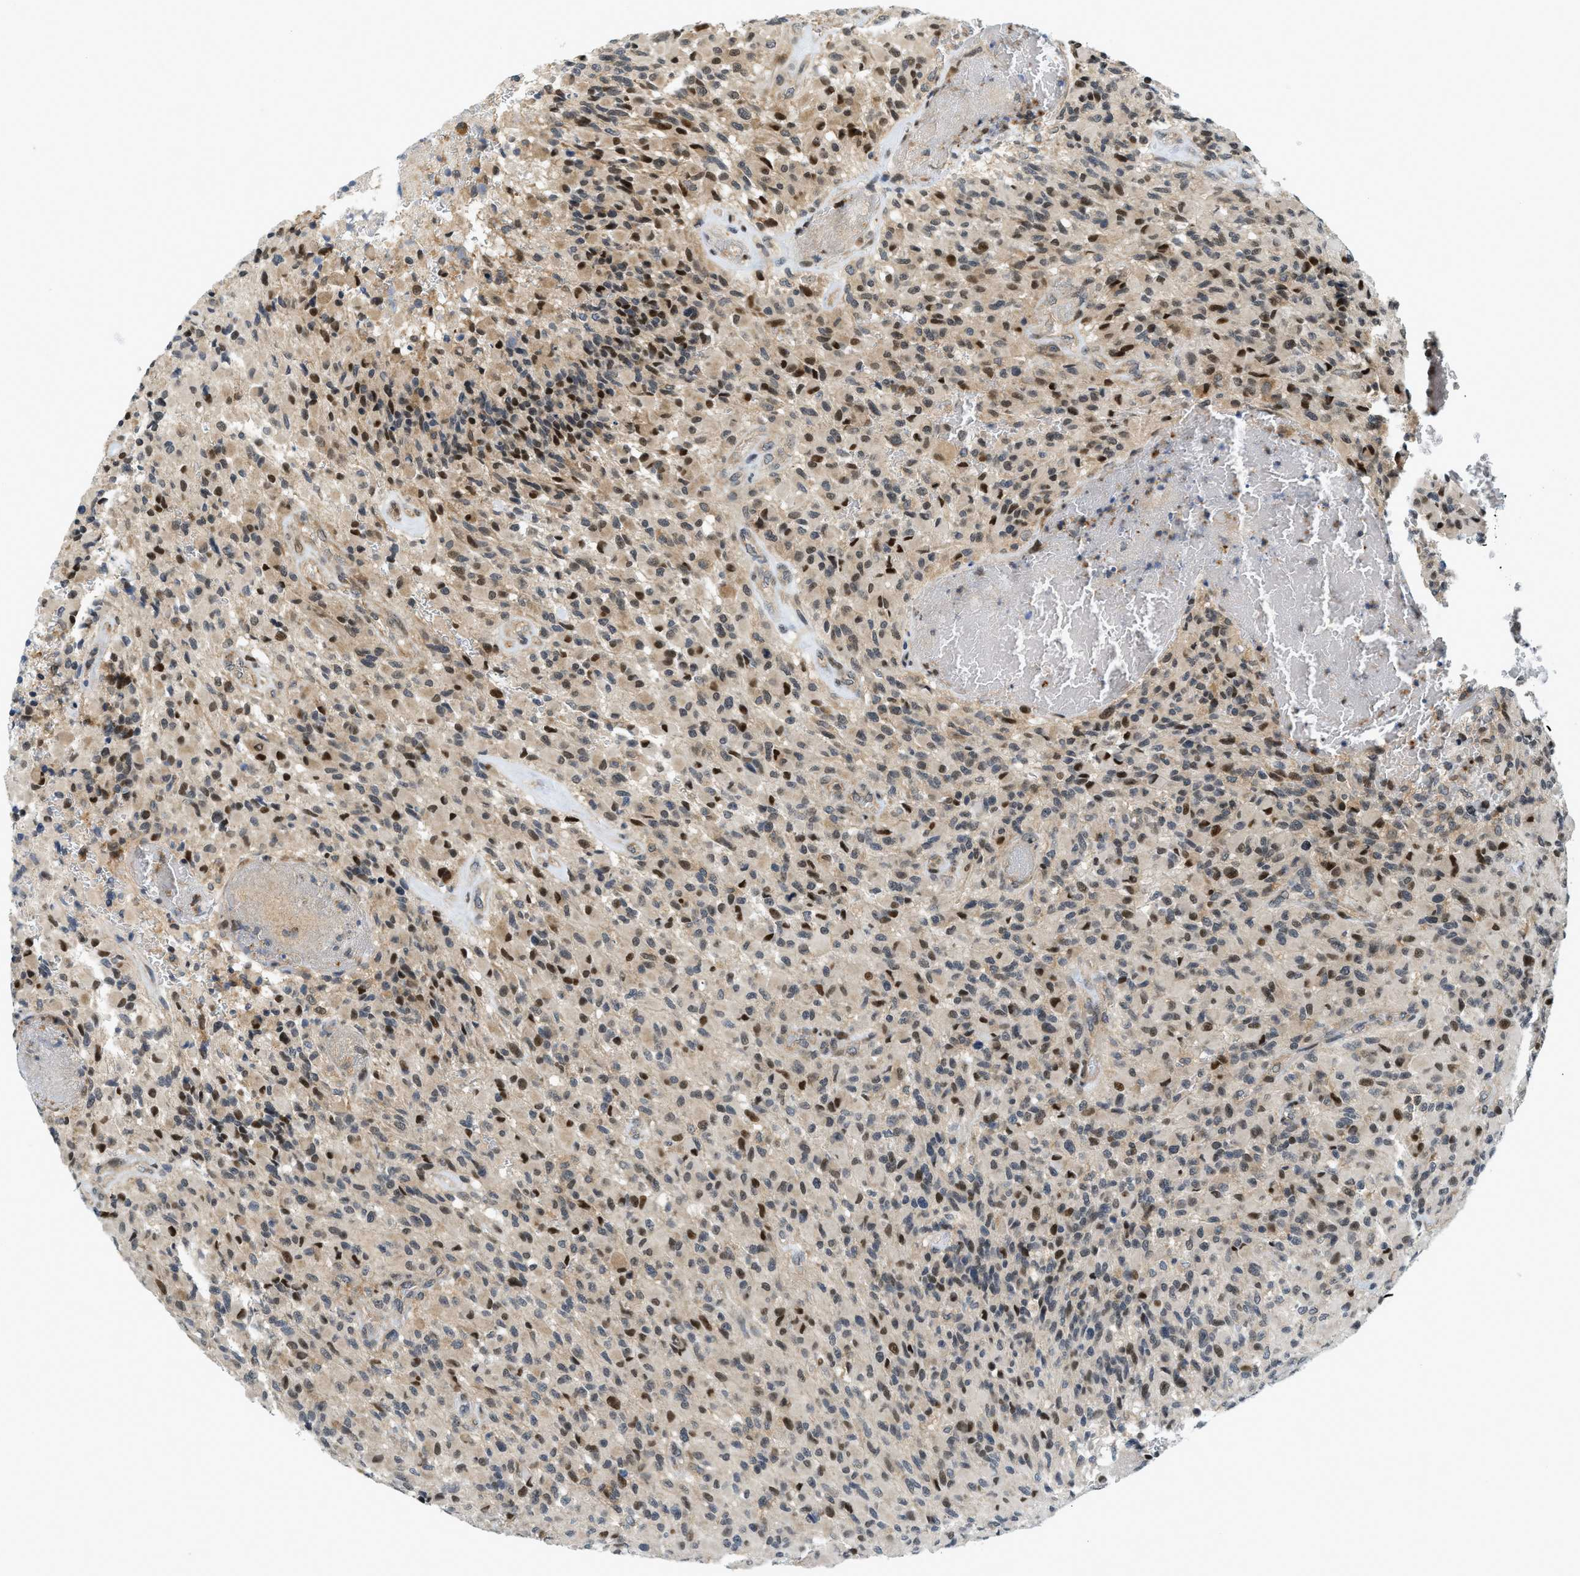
{"staining": {"intensity": "moderate", "quantity": "25%-75%", "location": "cytoplasmic/membranous,nuclear"}, "tissue": "glioma", "cell_type": "Tumor cells", "image_type": "cancer", "snomed": [{"axis": "morphology", "description": "Glioma, malignant, High grade"}, {"axis": "topography", "description": "Brain"}], "caption": "Moderate cytoplasmic/membranous and nuclear protein staining is appreciated in about 25%-75% of tumor cells in glioma. (DAB = brown stain, brightfield microscopy at high magnification).", "gene": "KMT2A", "patient": {"sex": "male", "age": 71}}